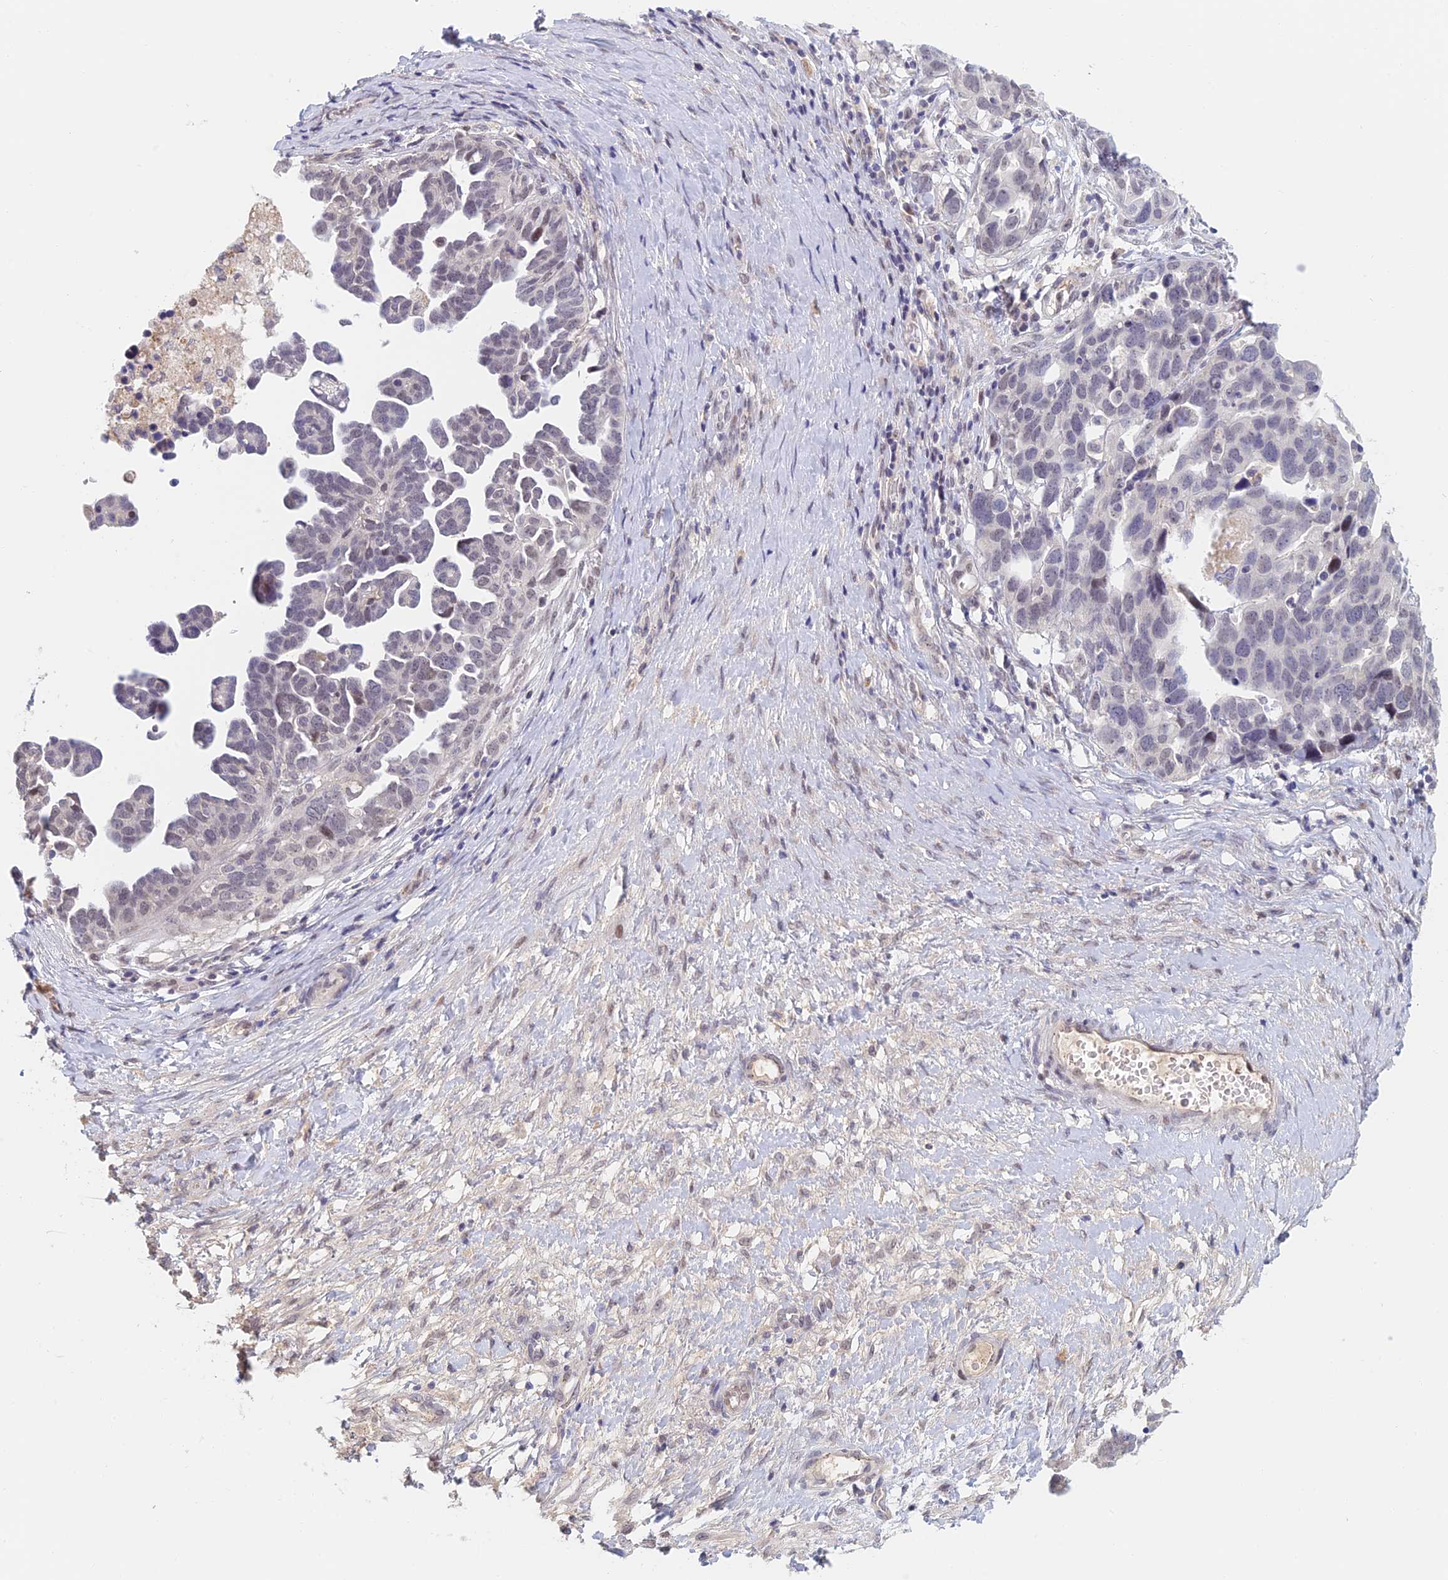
{"staining": {"intensity": "weak", "quantity": "<25%", "location": "nuclear"}, "tissue": "ovarian cancer", "cell_type": "Tumor cells", "image_type": "cancer", "snomed": [{"axis": "morphology", "description": "Cystadenocarcinoma, serous, NOS"}, {"axis": "topography", "description": "Ovary"}], "caption": "Tumor cells show no significant positivity in ovarian cancer (serous cystadenocarcinoma).", "gene": "ZUP1", "patient": {"sex": "female", "age": 54}}